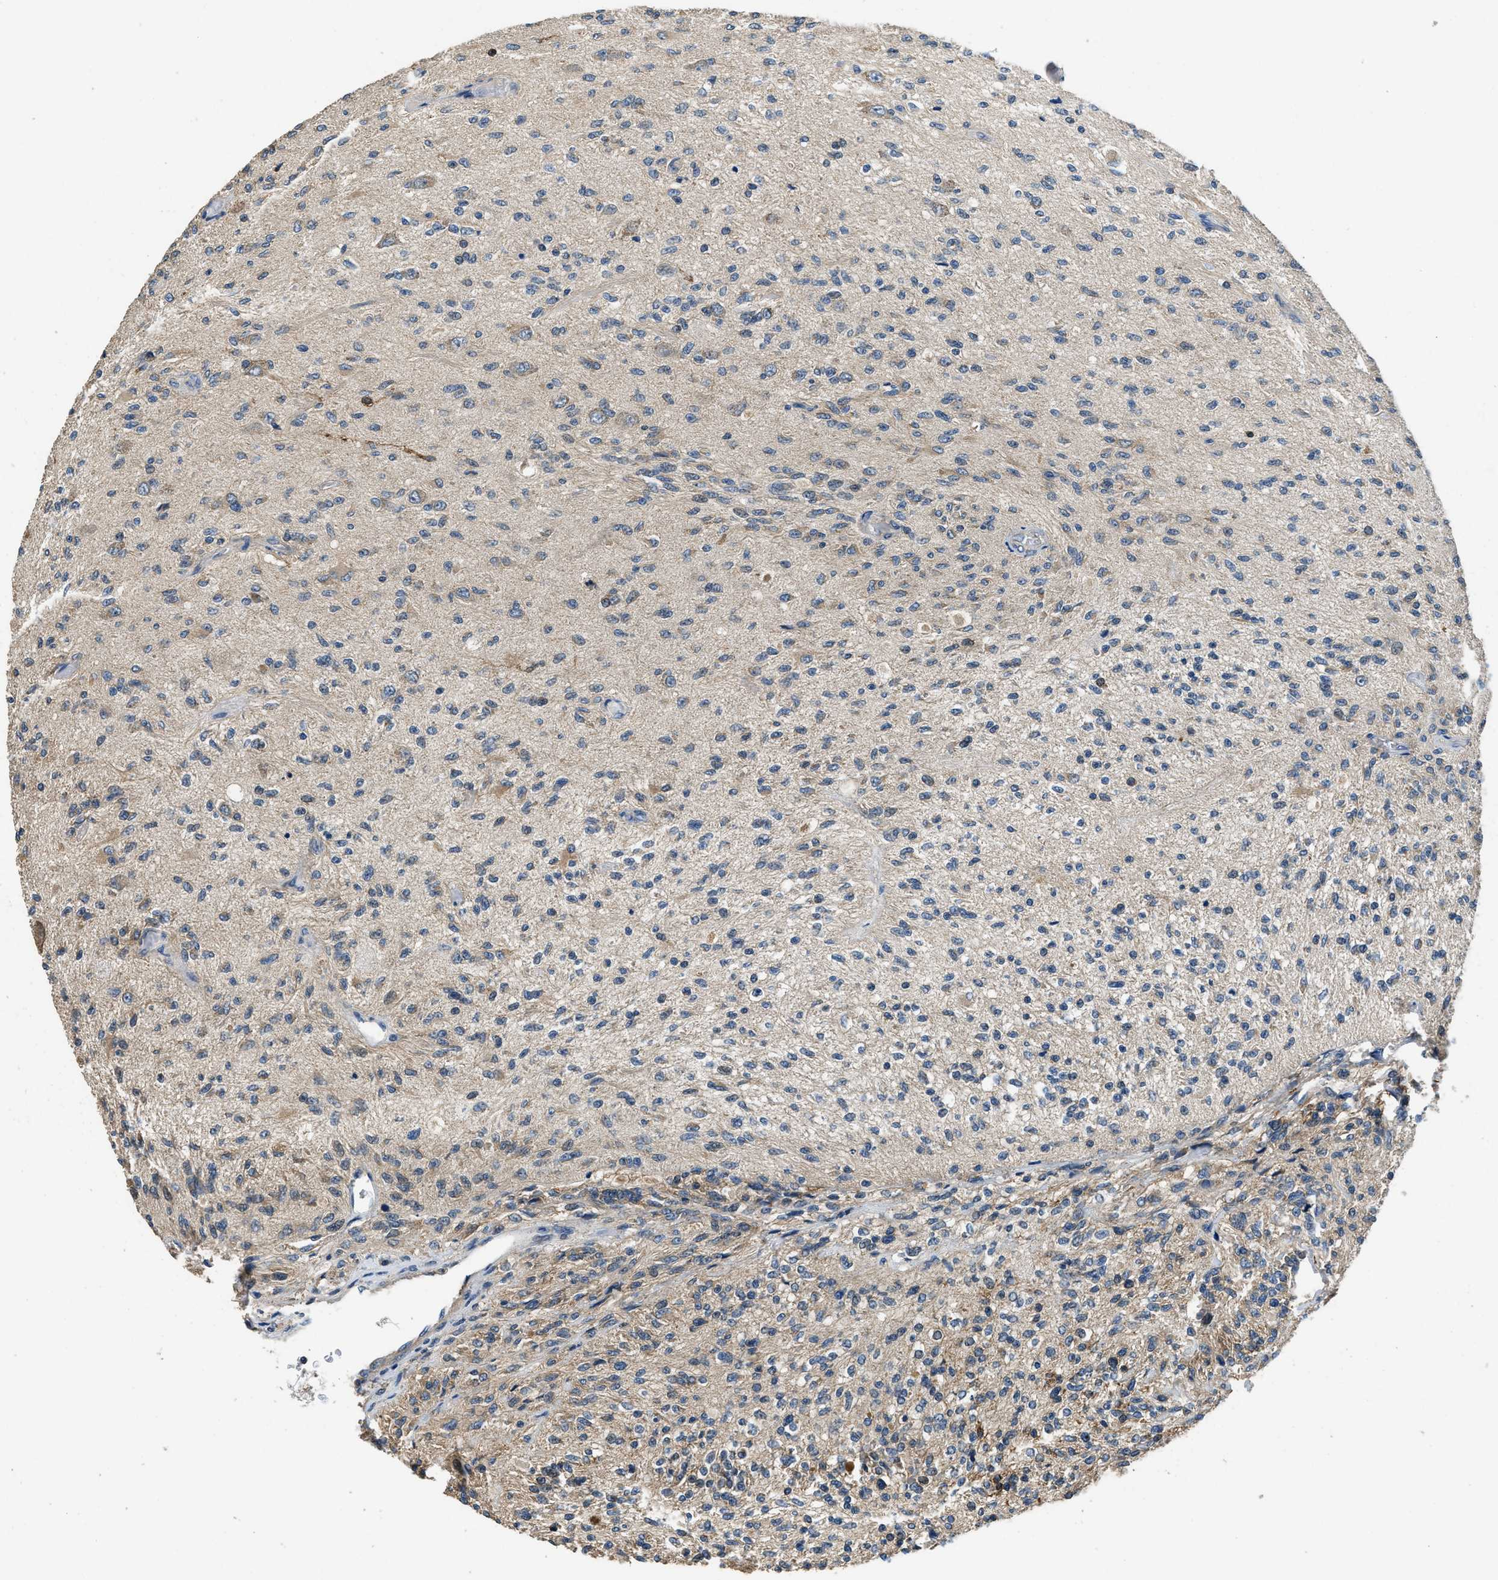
{"staining": {"intensity": "moderate", "quantity": "<25%", "location": "cytoplasmic/membranous"}, "tissue": "glioma", "cell_type": "Tumor cells", "image_type": "cancer", "snomed": [{"axis": "morphology", "description": "Normal tissue, NOS"}, {"axis": "morphology", "description": "Glioma, malignant, High grade"}, {"axis": "topography", "description": "Cerebral cortex"}], "caption": "Brown immunohistochemical staining in malignant glioma (high-grade) displays moderate cytoplasmic/membranous expression in approximately <25% of tumor cells. Using DAB (brown) and hematoxylin (blue) stains, captured at high magnification using brightfield microscopy.", "gene": "SSH2", "patient": {"sex": "male", "age": 77}}